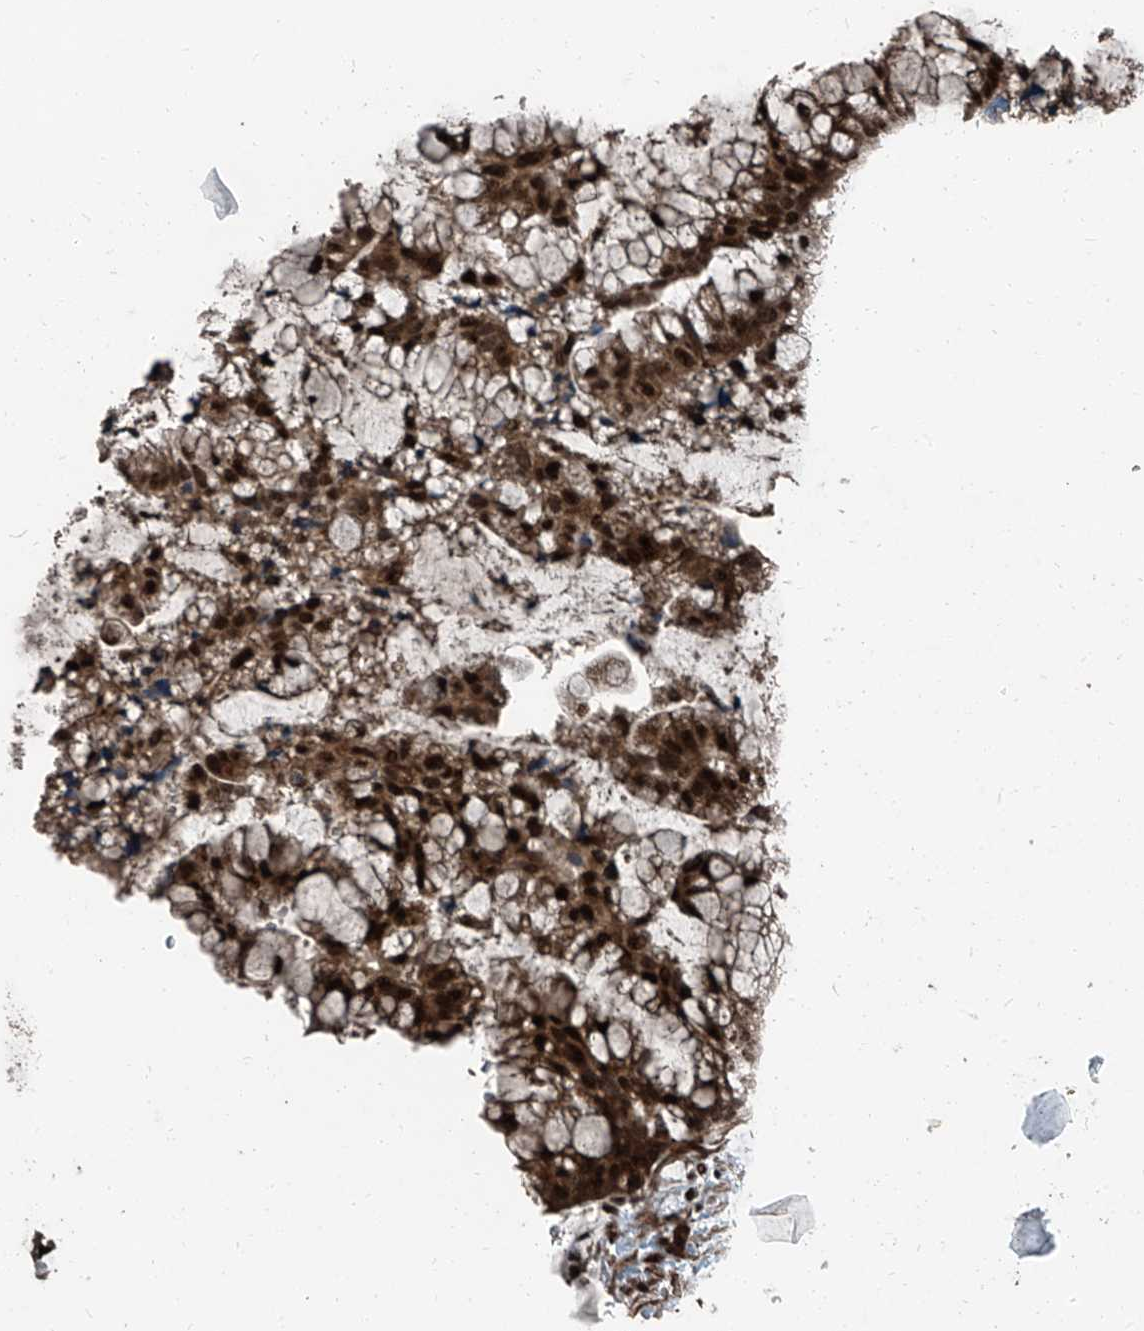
{"staining": {"intensity": "moderate", "quantity": ">75%", "location": "cytoplasmic/membranous,nuclear"}, "tissue": "ovarian cancer", "cell_type": "Tumor cells", "image_type": "cancer", "snomed": [{"axis": "morphology", "description": "Cystadenocarcinoma, mucinous, NOS"}, {"axis": "topography", "description": "Ovary"}], "caption": "Ovarian cancer stained for a protein (brown) reveals moderate cytoplasmic/membranous and nuclear positive expression in about >75% of tumor cells.", "gene": "ZNF570", "patient": {"sex": "female", "age": 37}}